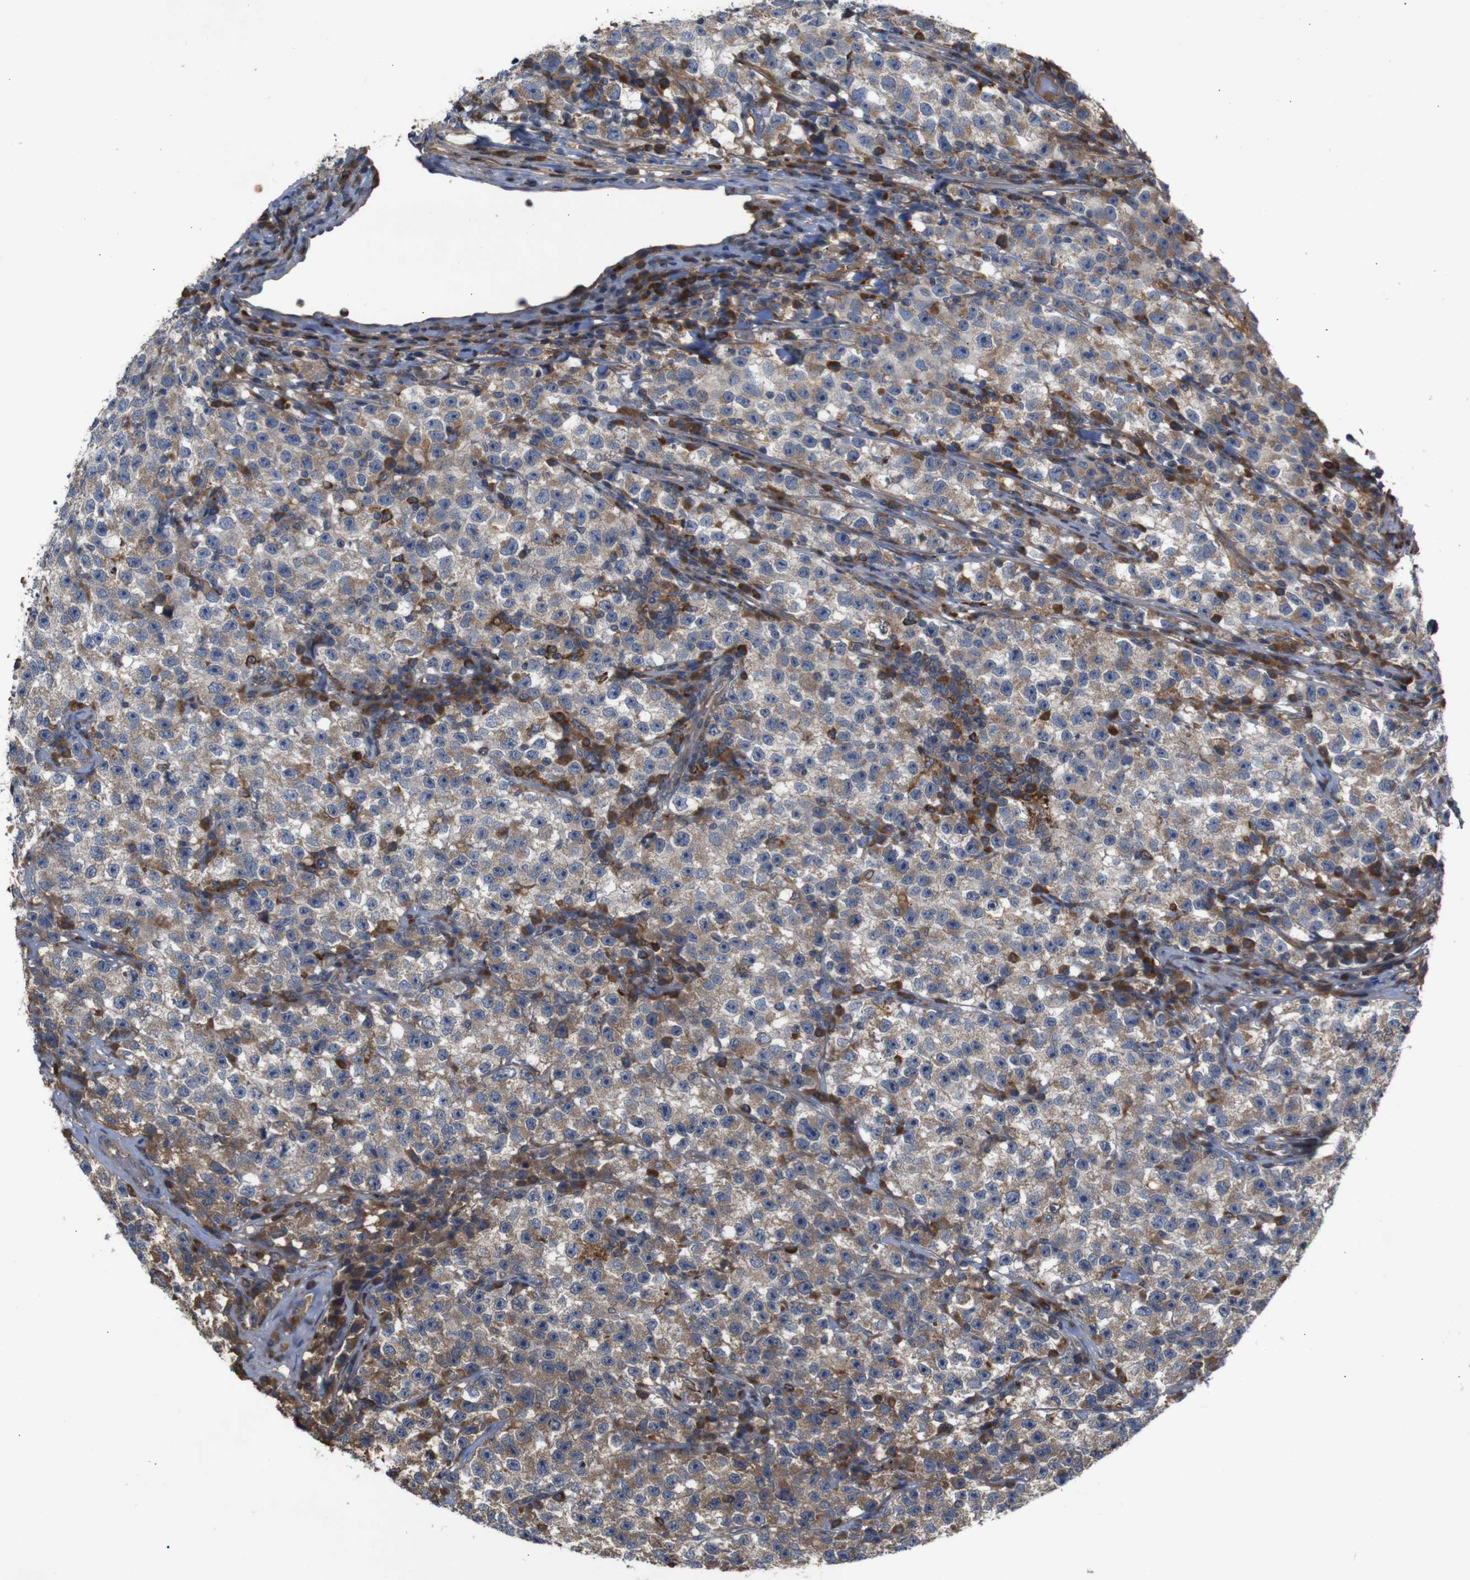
{"staining": {"intensity": "moderate", "quantity": ">75%", "location": "cytoplasmic/membranous"}, "tissue": "testis cancer", "cell_type": "Tumor cells", "image_type": "cancer", "snomed": [{"axis": "morphology", "description": "Seminoma, NOS"}, {"axis": "topography", "description": "Testis"}], "caption": "Testis cancer (seminoma) stained for a protein (brown) demonstrates moderate cytoplasmic/membranous positive expression in approximately >75% of tumor cells.", "gene": "PTPN1", "patient": {"sex": "male", "age": 22}}